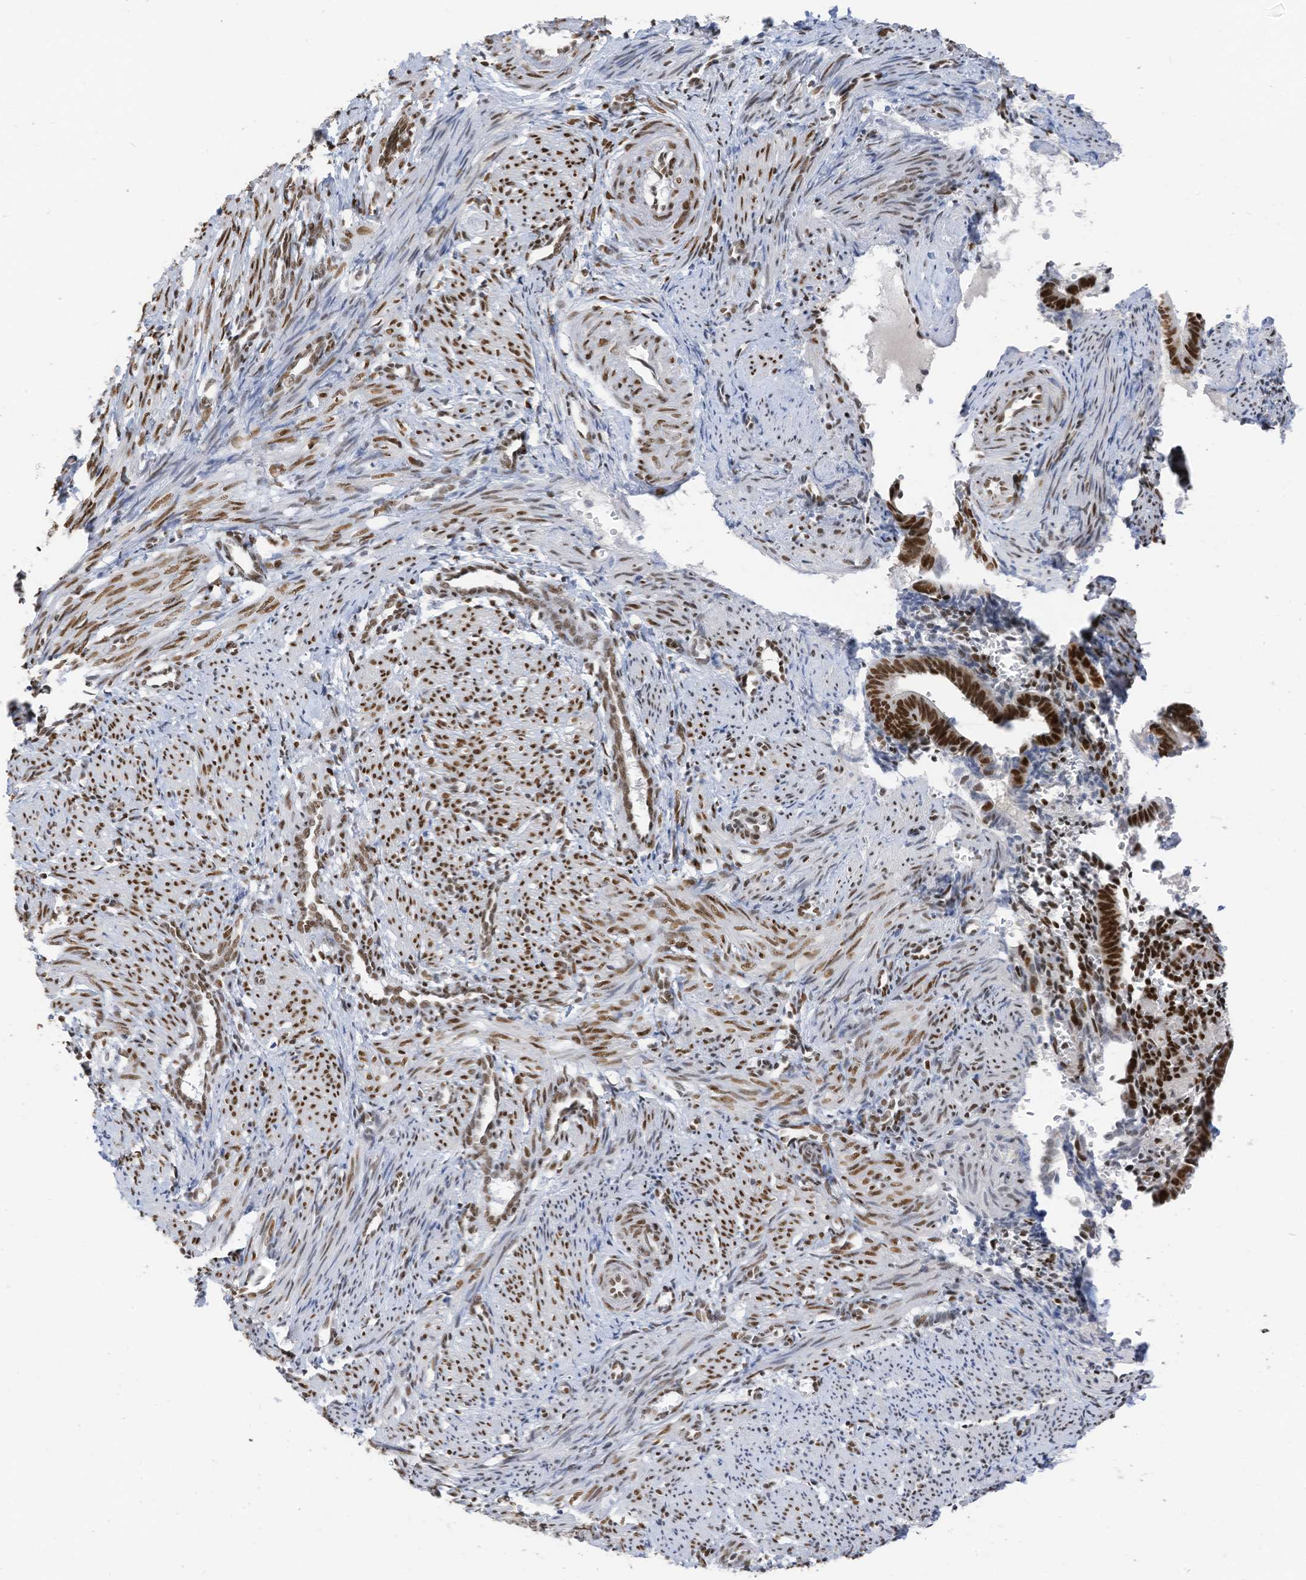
{"staining": {"intensity": "moderate", "quantity": ">75%", "location": "nuclear"}, "tissue": "smooth muscle", "cell_type": "Smooth muscle cells", "image_type": "normal", "snomed": [{"axis": "morphology", "description": "Normal tissue, NOS"}, {"axis": "topography", "description": "Endometrium"}], "caption": "Immunohistochemical staining of unremarkable human smooth muscle demonstrates medium levels of moderate nuclear staining in approximately >75% of smooth muscle cells. Using DAB (brown) and hematoxylin (blue) stains, captured at high magnification using brightfield microscopy.", "gene": "KHSRP", "patient": {"sex": "female", "age": 33}}